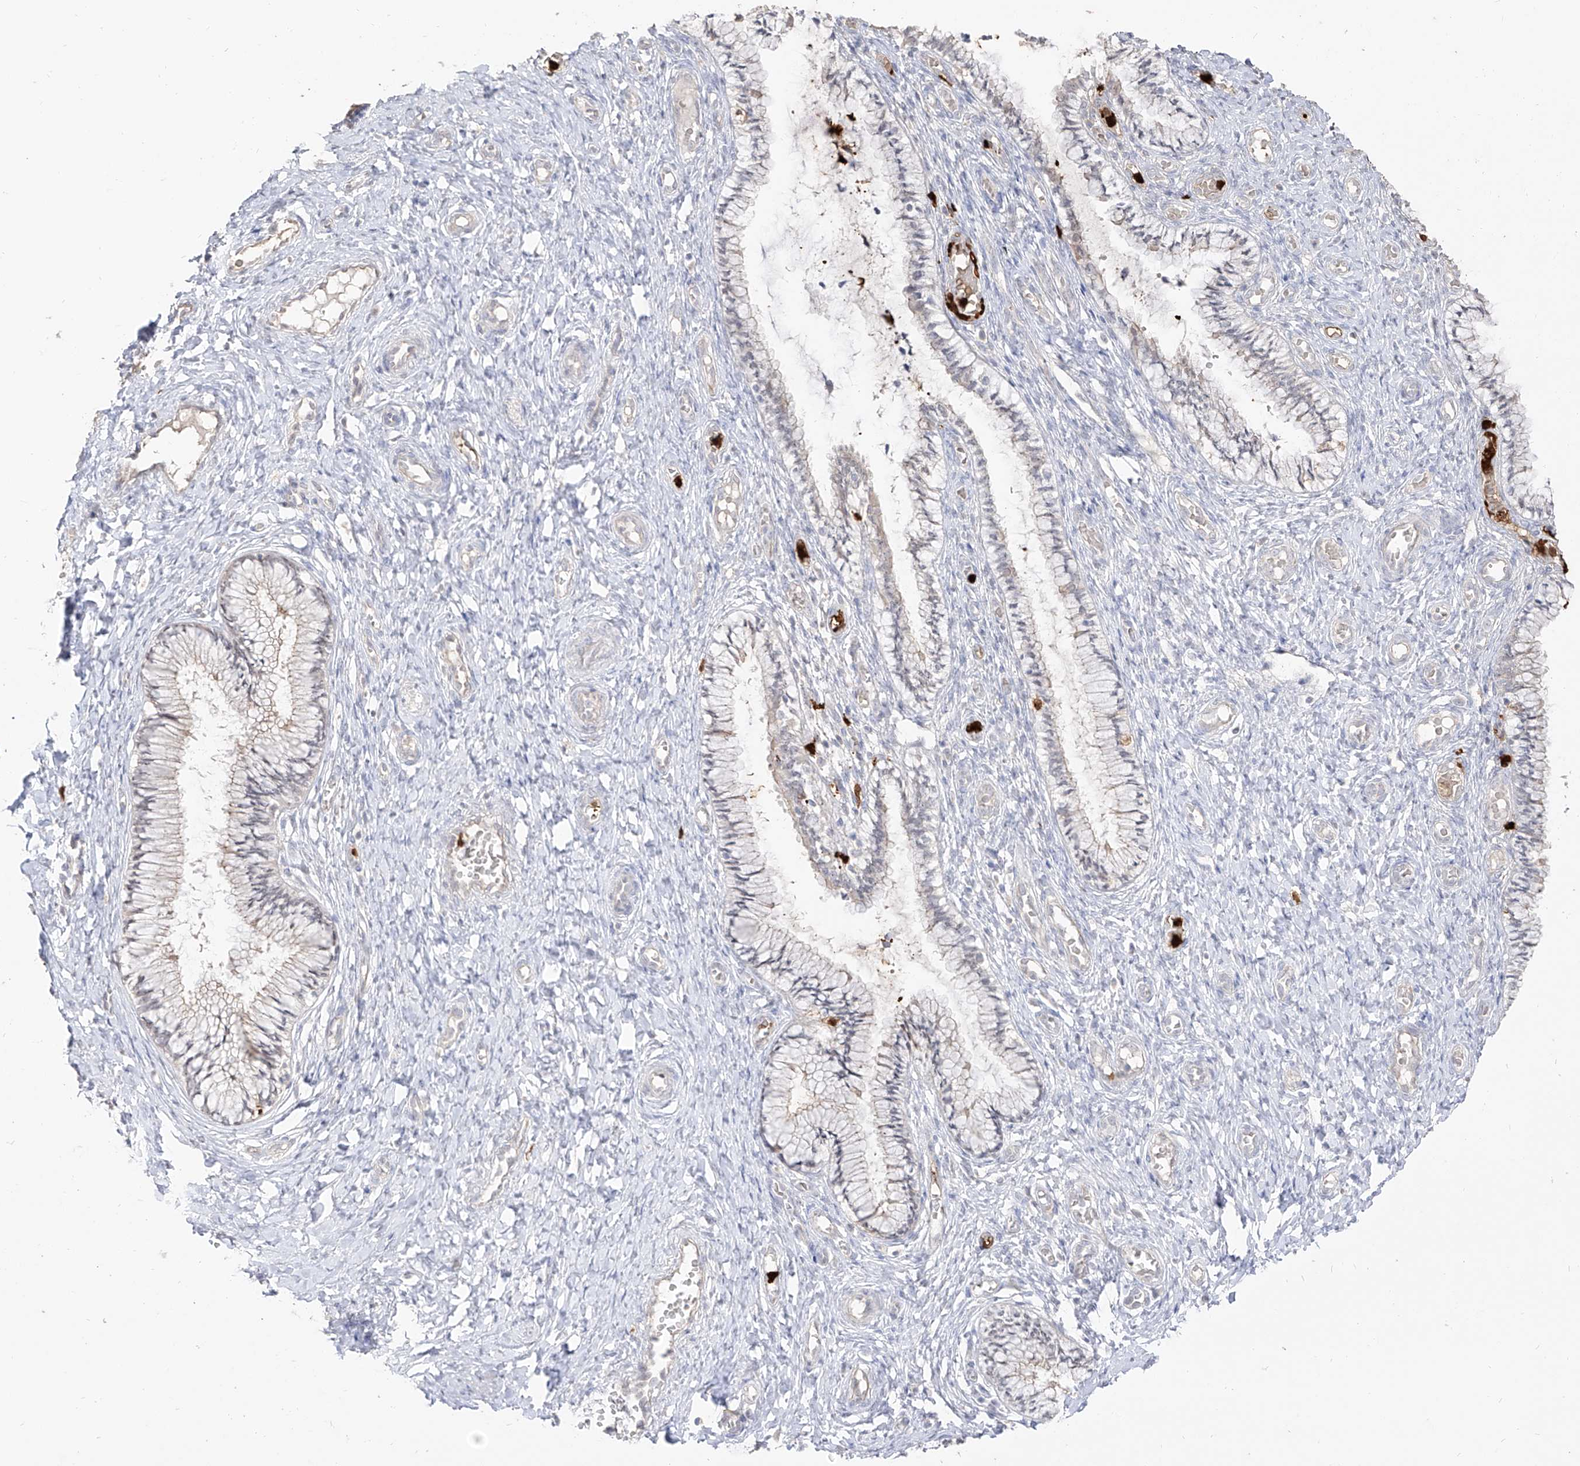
{"staining": {"intensity": "weak", "quantity": "<25%", "location": "cytoplasmic/membranous"}, "tissue": "cervix", "cell_type": "Glandular cells", "image_type": "normal", "snomed": [{"axis": "morphology", "description": "Normal tissue, NOS"}, {"axis": "topography", "description": "Cervix"}], "caption": "This is a micrograph of immunohistochemistry (IHC) staining of normal cervix, which shows no expression in glandular cells.", "gene": "ZNF227", "patient": {"sex": "female", "age": 27}}